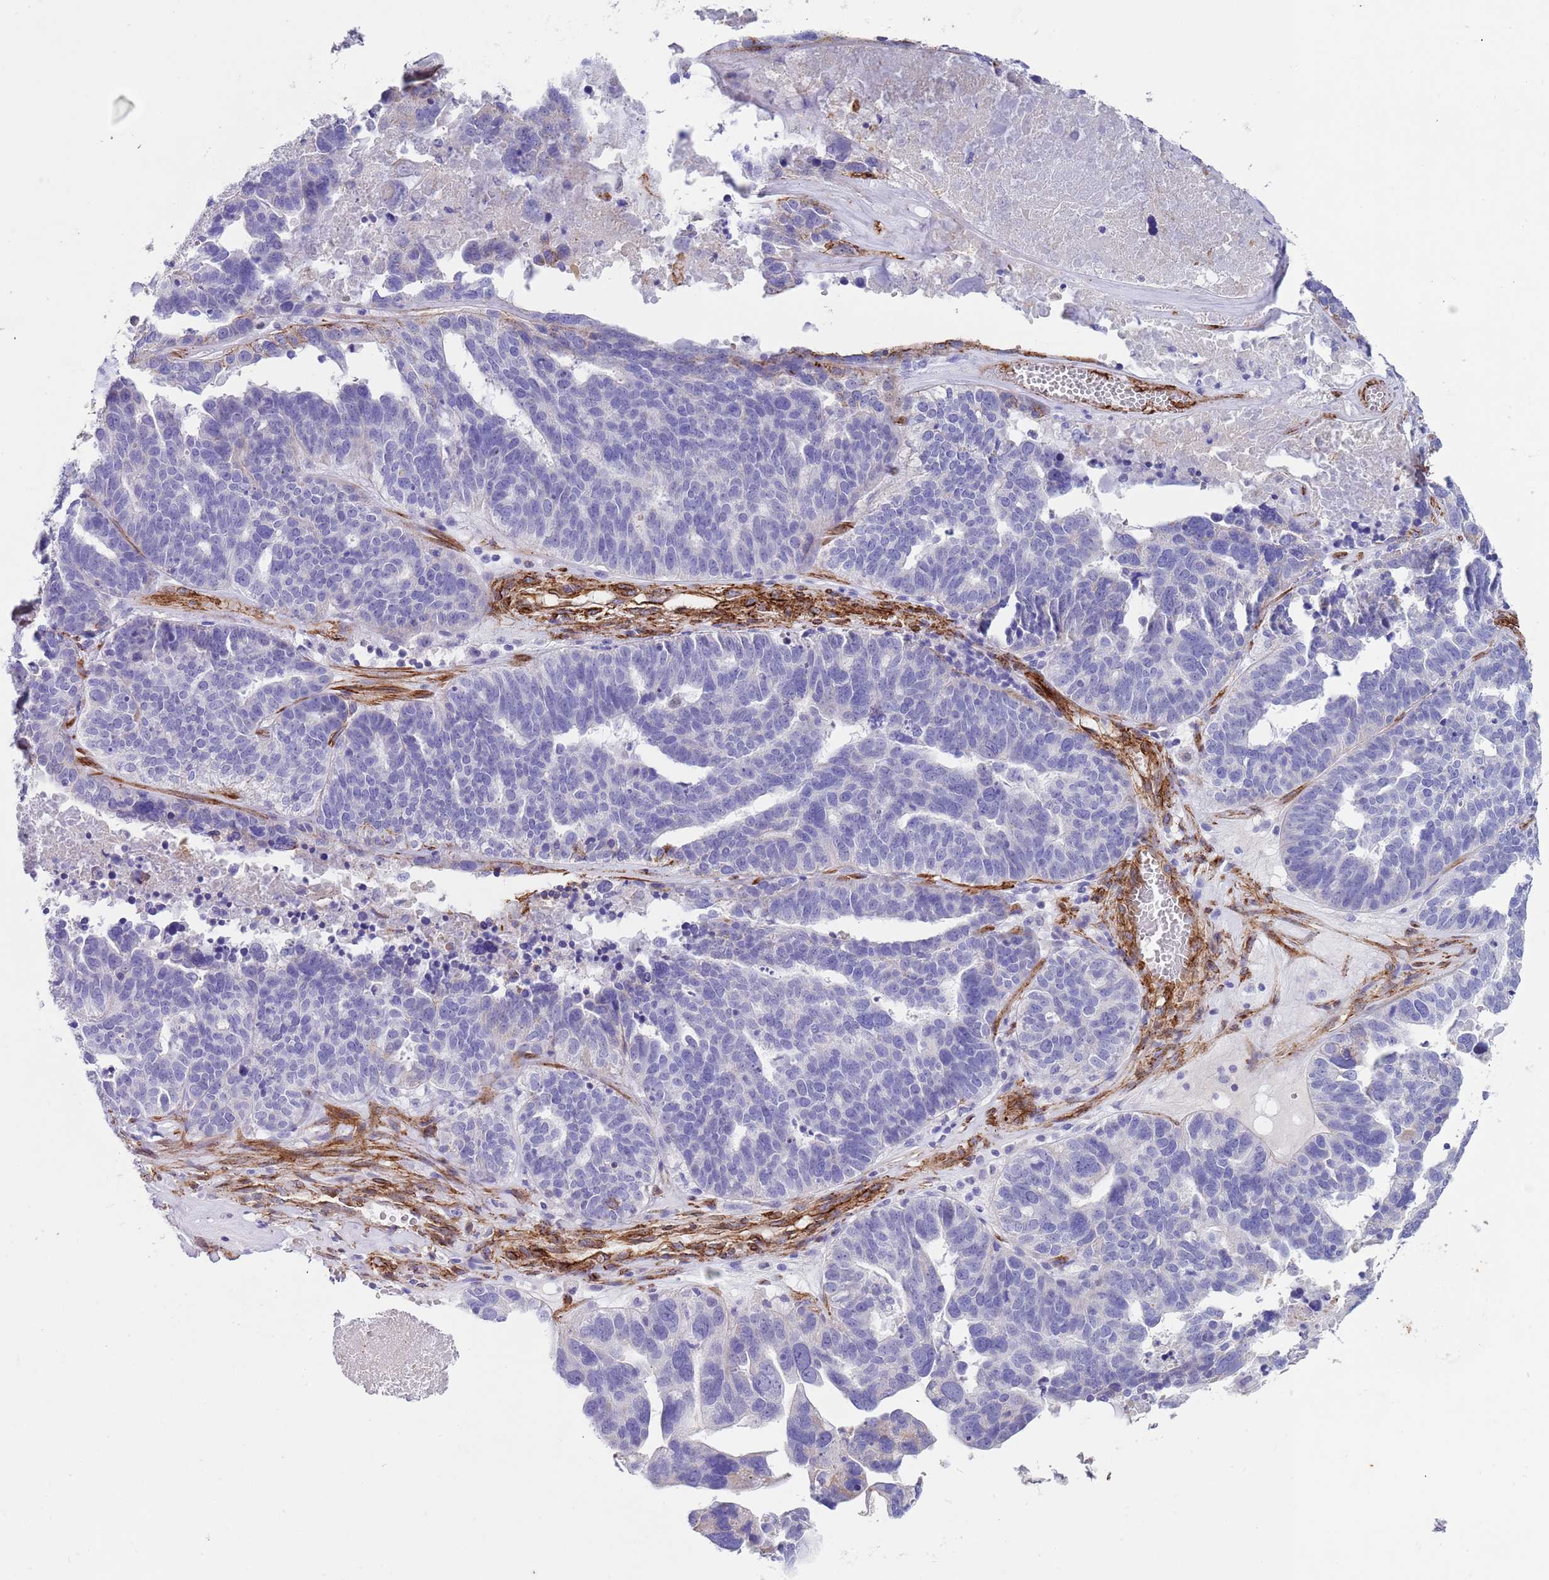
{"staining": {"intensity": "negative", "quantity": "none", "location": "none"}, "tissue": "ovarian cancer", "cell_type": "Tumor cells", "image_type": "cancer", "snomed": [{"axis": "morphology", "description": "Cystadenocarcinoma, serous, NOS"}, {"axis": "topography", "description": "Ovary"}], "caption": "DAB (3,3'-diaminobenzidine) immunohistochemical staining of human ovarian cancer (serous cystadenocarcinoma) displays no significant staining in tumor cells.", "gene": "CAV2", "patient": {"sex": "female", "age": 59}}